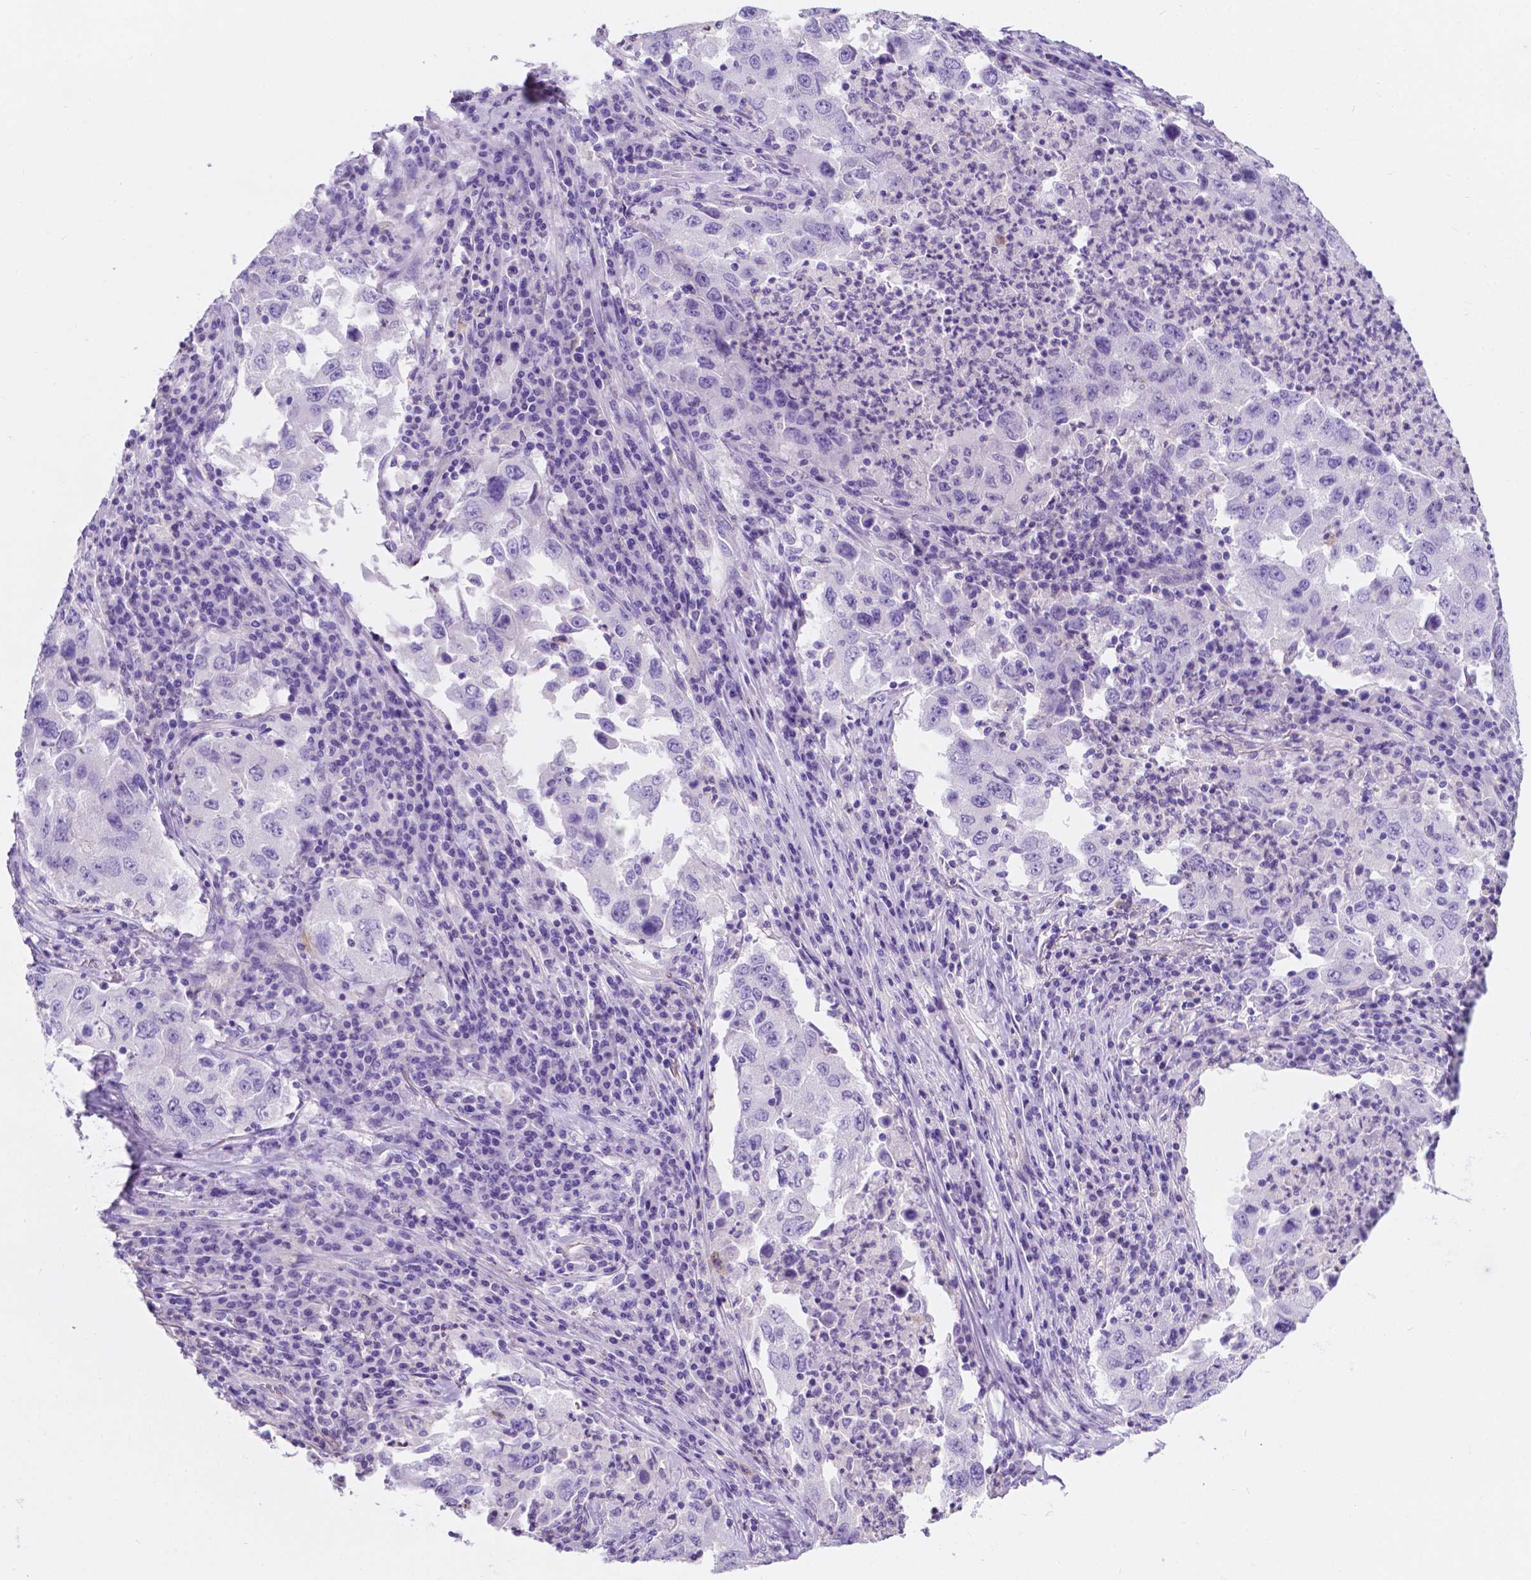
{"staining": {"intensity": "negative", "quantity": "none", "location": "none"}, "tissue": "lung cancer", "cell_type": "Tumor cells", "image_type": "cancer", "snomed": [{"axis": "morphology", "description": "Adenocarcinoma, NOS"}, {"axis": "topography", "description": "Lung"}], "caption": "The histopathology image exhibits no staining of tumor cells in lung cancer (adenocarcinoma).", "gene": "GNAO1", "patient": {"sex": "male", "age": 73}}